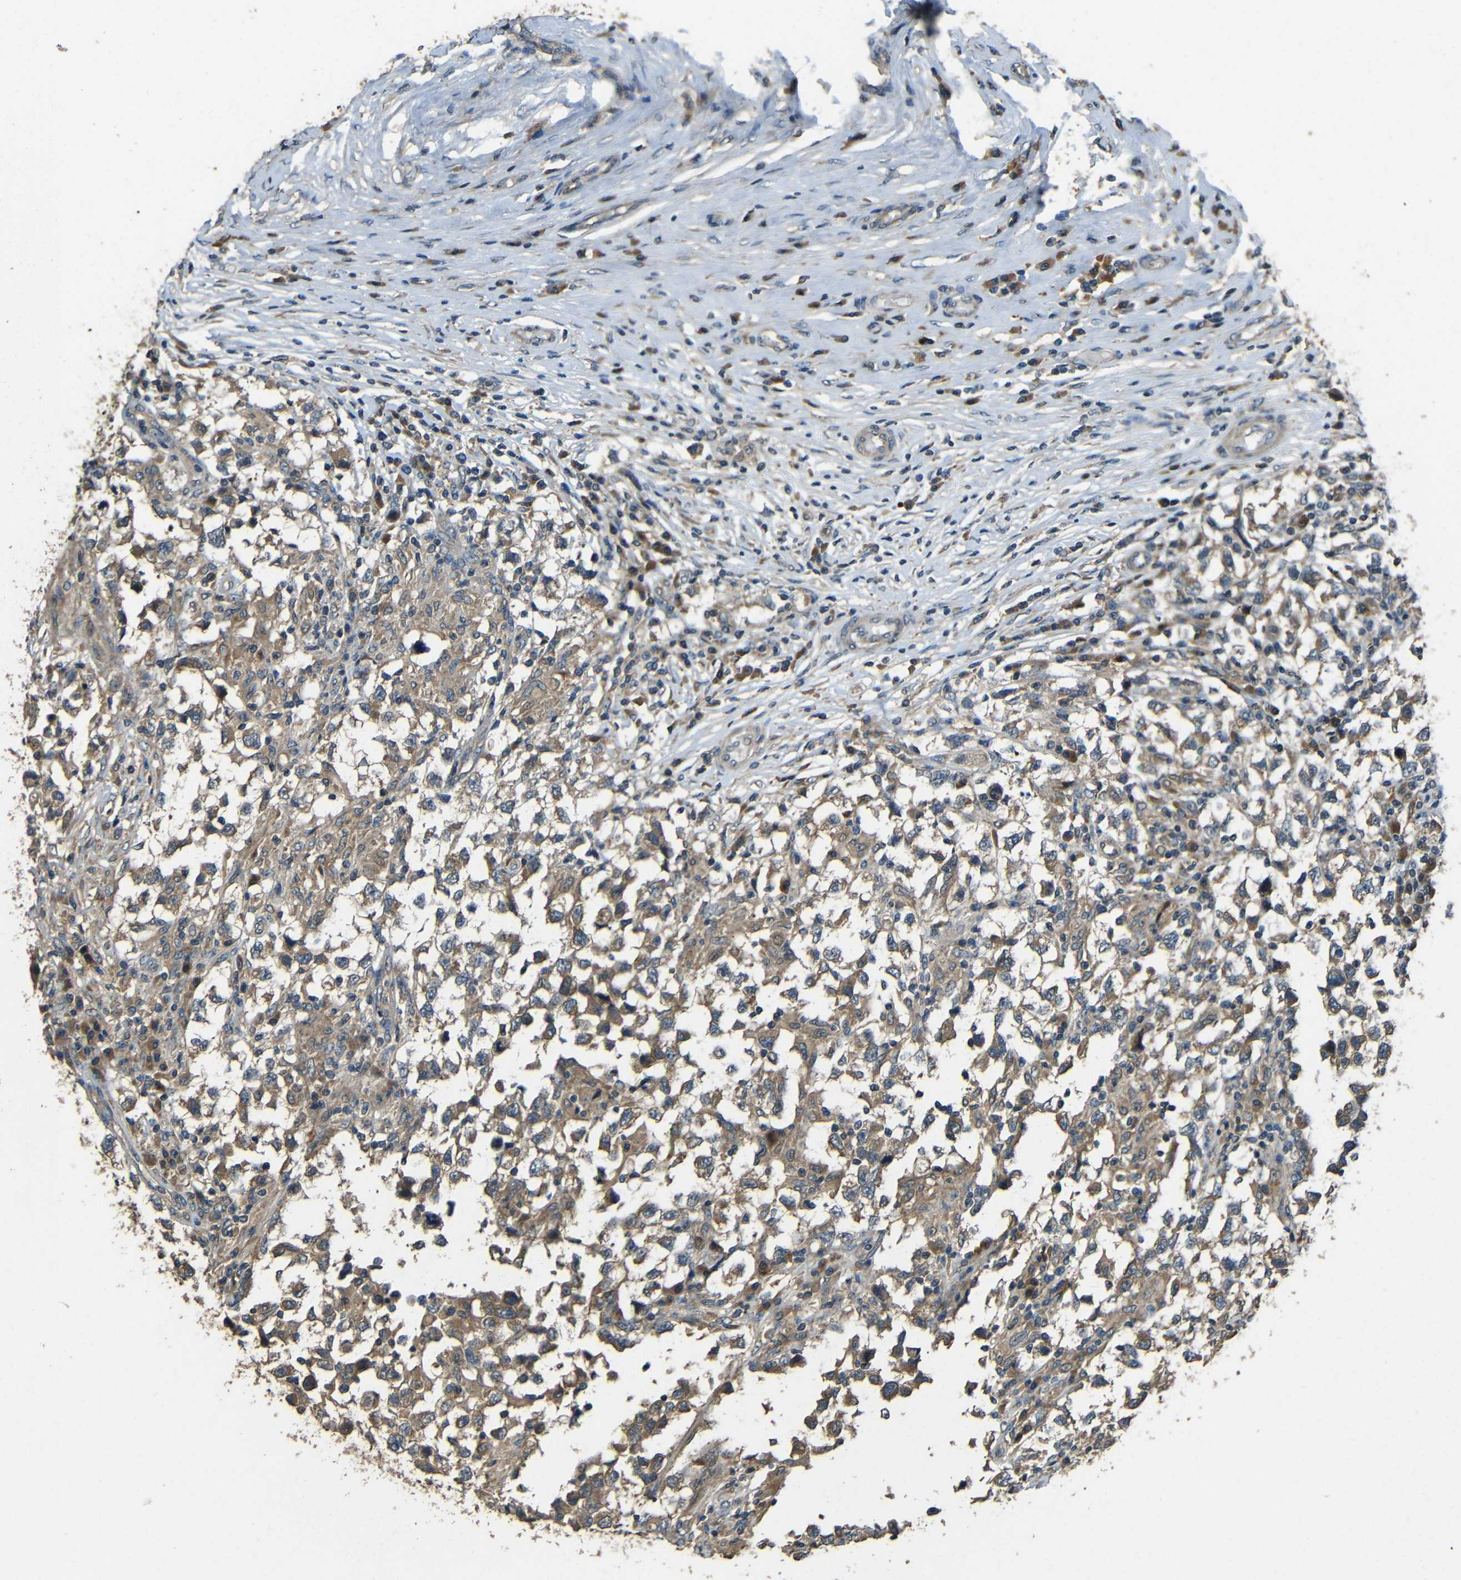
{"staining": {"intensity": "moderate", "quantity": "25%-75%", "location": "cytoplasmic/membranous"}, "tissue": "testis cancer", "cell_type": "Tumor cells", "image_type": "cancer", "snomed": [{"axis": "morphology", "description": "Carcinoma, Embryonal, NOS"}, {"axis": "topography", "description": "Testis"}], "caption": "A photomicrograph of testis embryonal carcinoma stained for a protein shows moderate cytoplasmic/membranous brown staining in tumor cells.", "gene": "ACACA", "patient": {"sex": "male", "age": 21}}